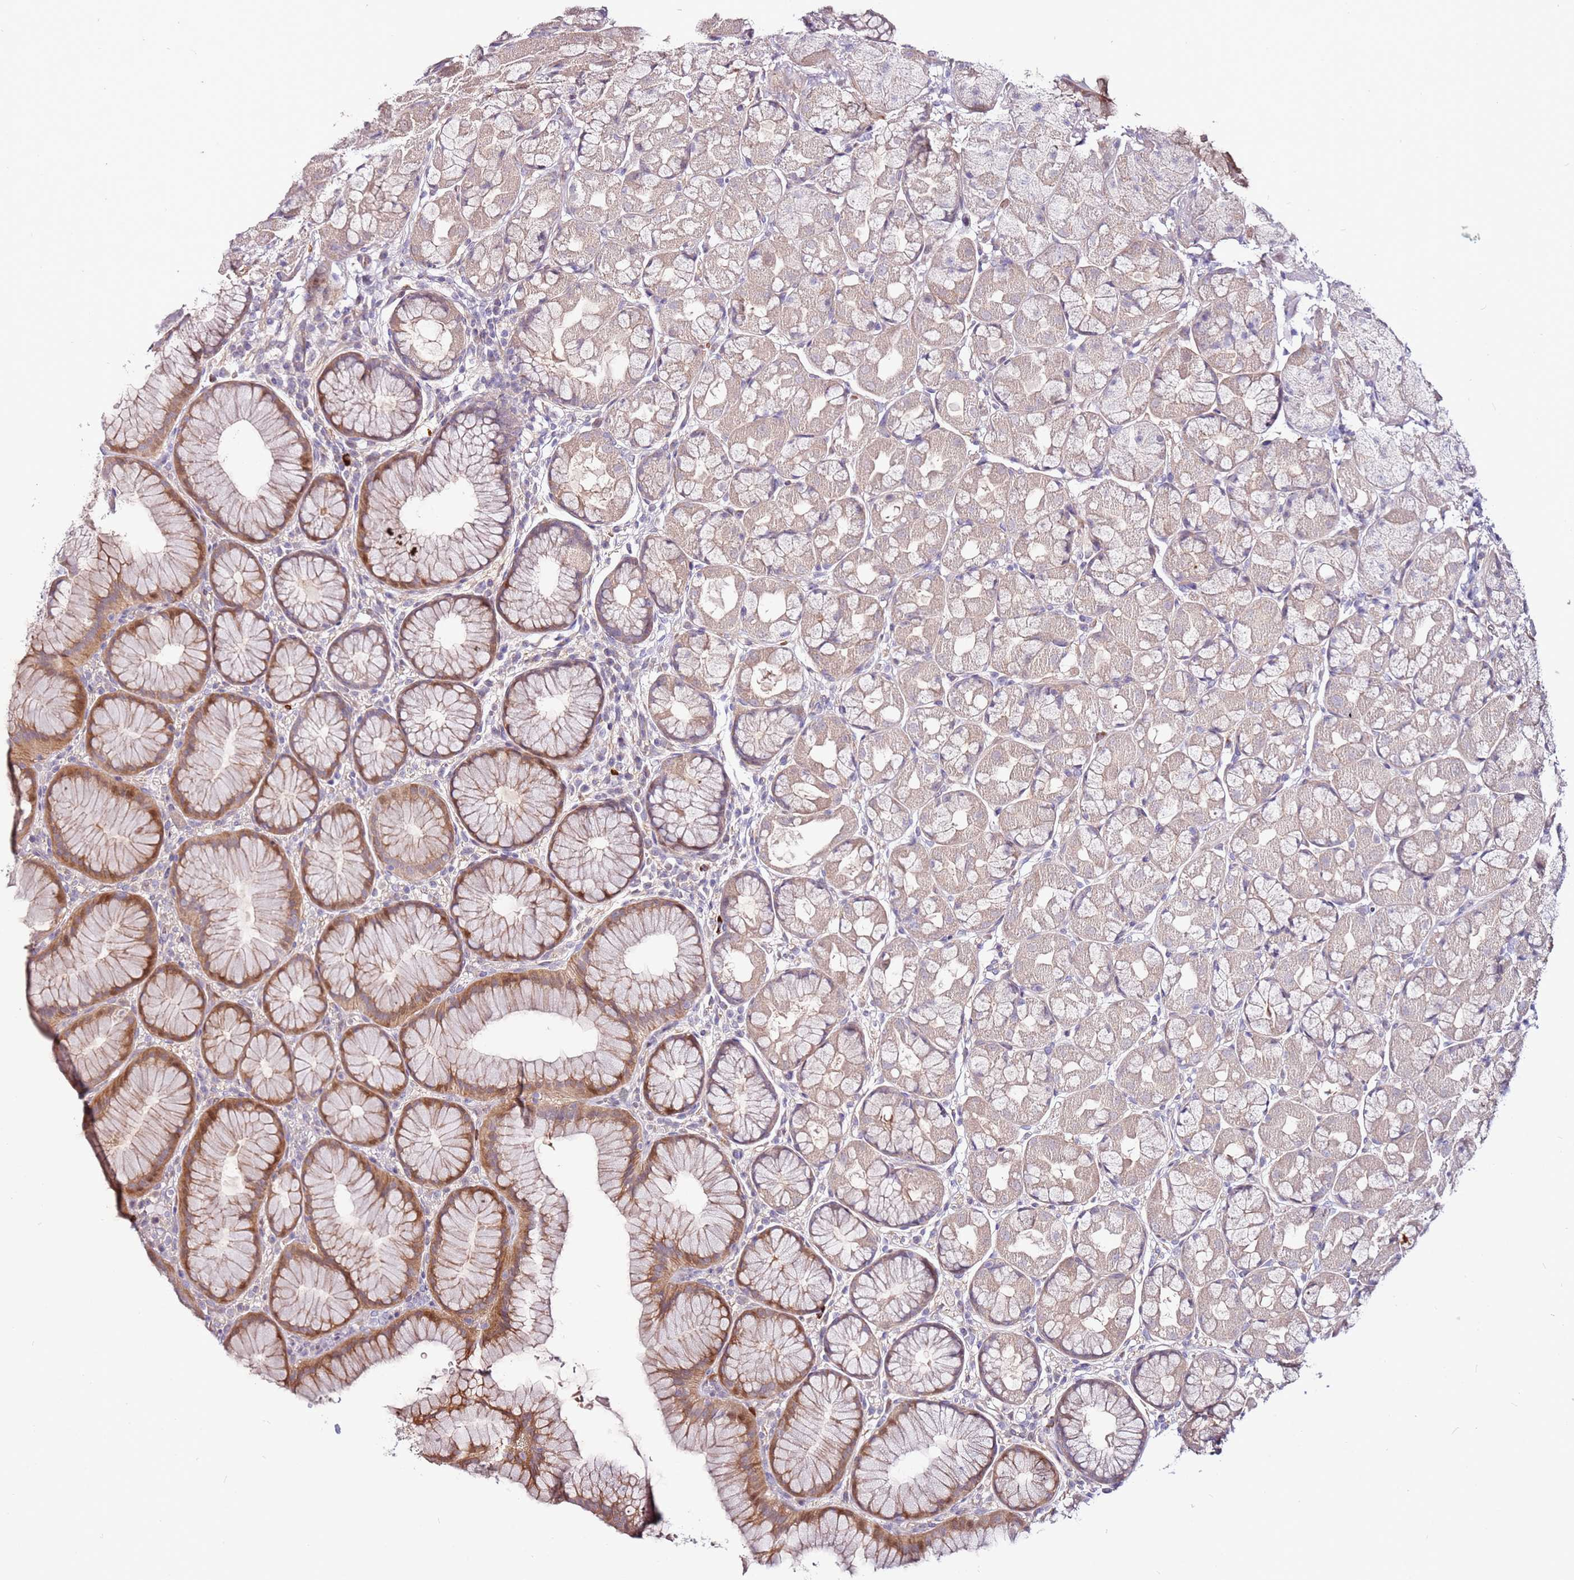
{"staining": {"intensity": "moderate", "quantity": "25%-75%", "location": "cytoplasmic/membranous"}, "tissue": "stomach", "cell_type": "Glandular cells", "image_type": "normal", "snomed": [{"axis": "morphology", "description": "Normal tissue, NOS"}, {"axis": "topography", "description": "Stomach"}], "caption": "Protein expression by immunohistochemistry (IHC) demonstrates moderate cytoplasmic/membranous staining in about 25%-75% of glandular cells in normal stomach.", "gene": "MTG2", "patient": {"sex": "male", "age": 57}}